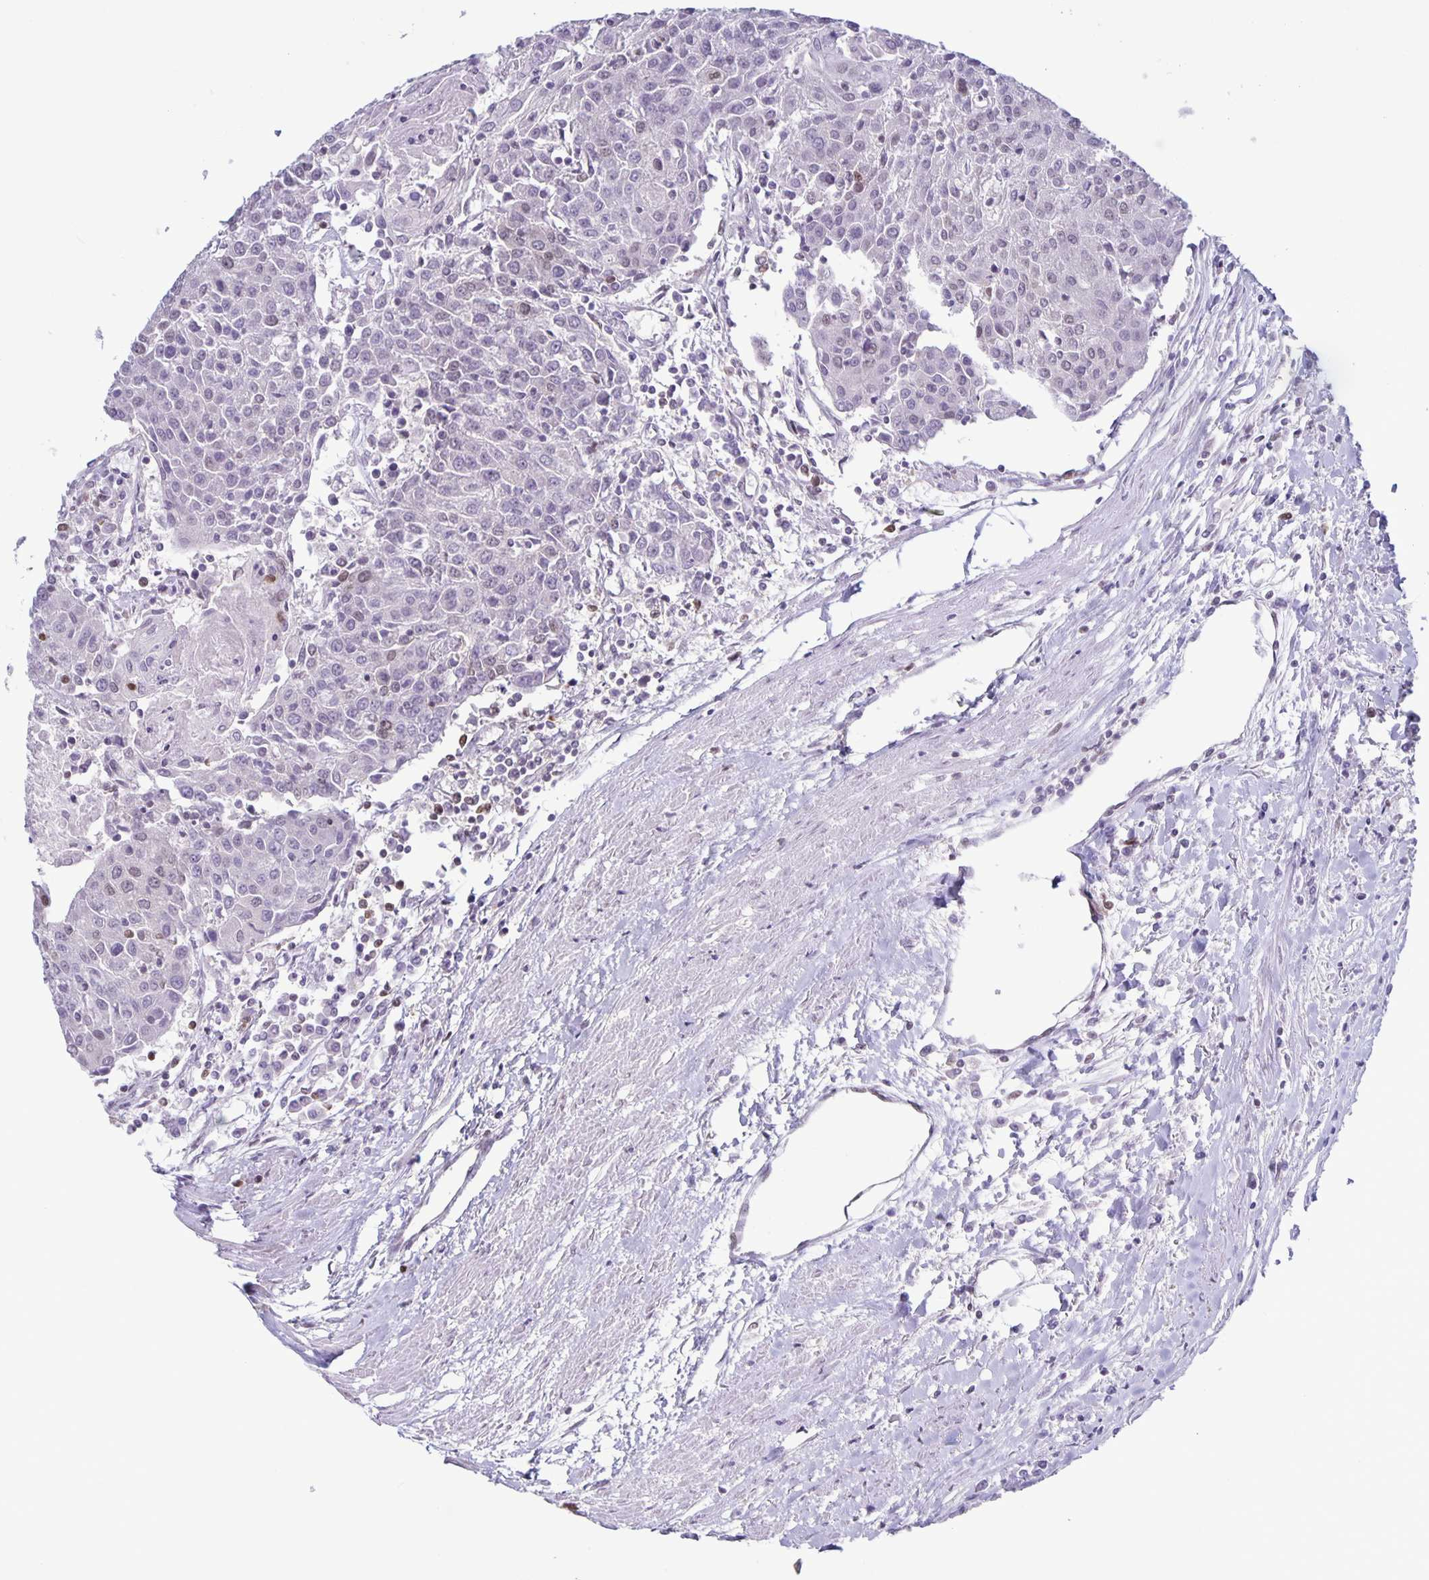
{"staining": {"intensity": "weak", "quantity": "<25%", "location": "nuclear"}, "tissue": "urothelial cancer", "cell_type": "Tumor cells", "image_type": "cancer", "snomed": [{"axis": "morphology", "description": "Urothelial carcinoma, High grade"}, {"axis": "topography", "description": "Urinary bladder"}], "caption": "Tumor cells are negative for protein expression in human urothelial carcinoma (high-grade).", "gene": "JUND", "patient": {"sex": "female", "age": 85}}